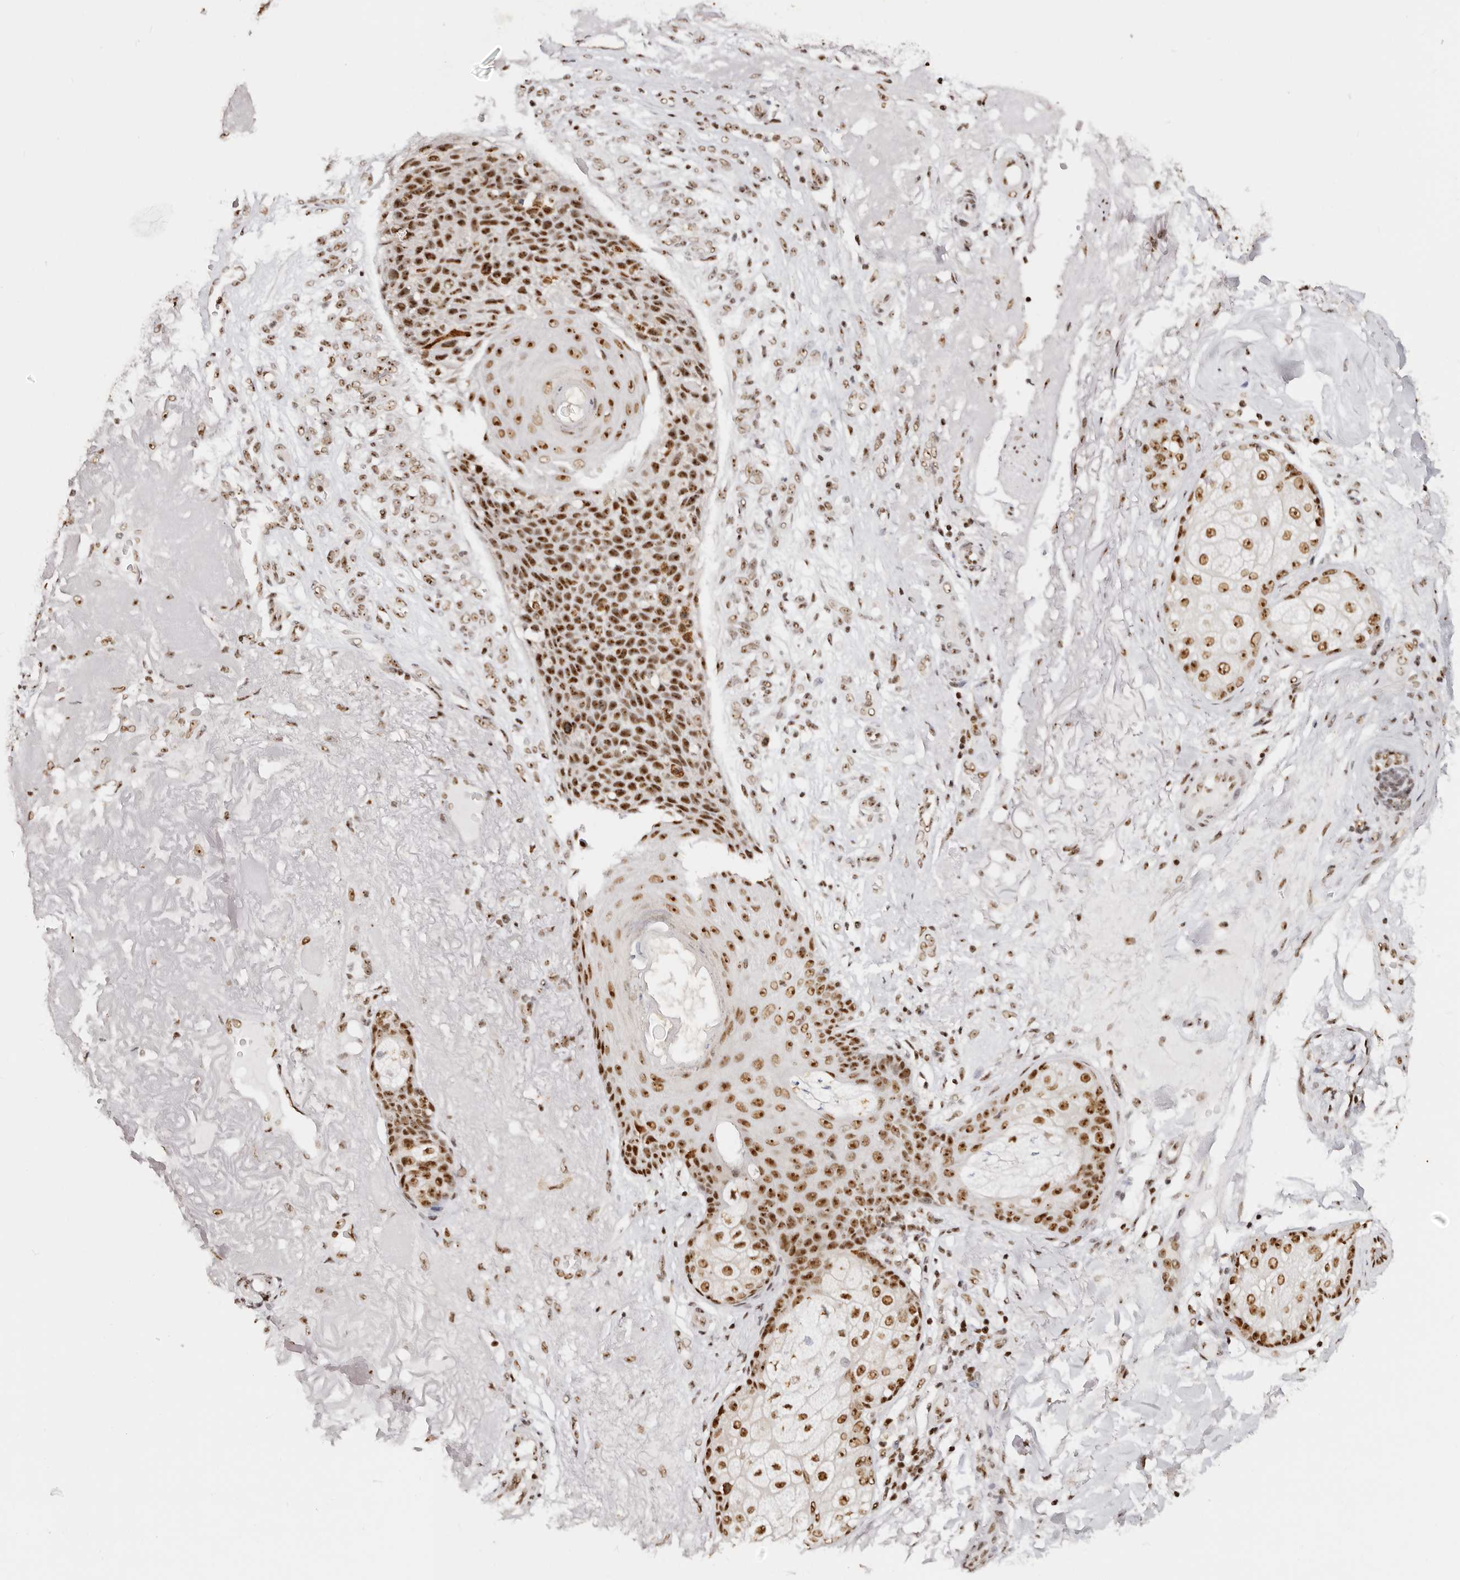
{"staining": {"intensity": "strong", "quantity": ">75%", "location": "nuclear"}, "tissue": "skin cancer", "cell_type": "Tumor cells", "image_type": "cancer", "snomed": [{"axis": "morphology", "description": "Squamous cell carcinoma, NOS"}, {"axis": "topography", "description": "Skin"}], "caption": "A brown stain labels strong nuclear staining of a protein in human skin cancer tumor cells.", "gene": "IQGAP3", "patient": {"sex": "female", "age": 88}}